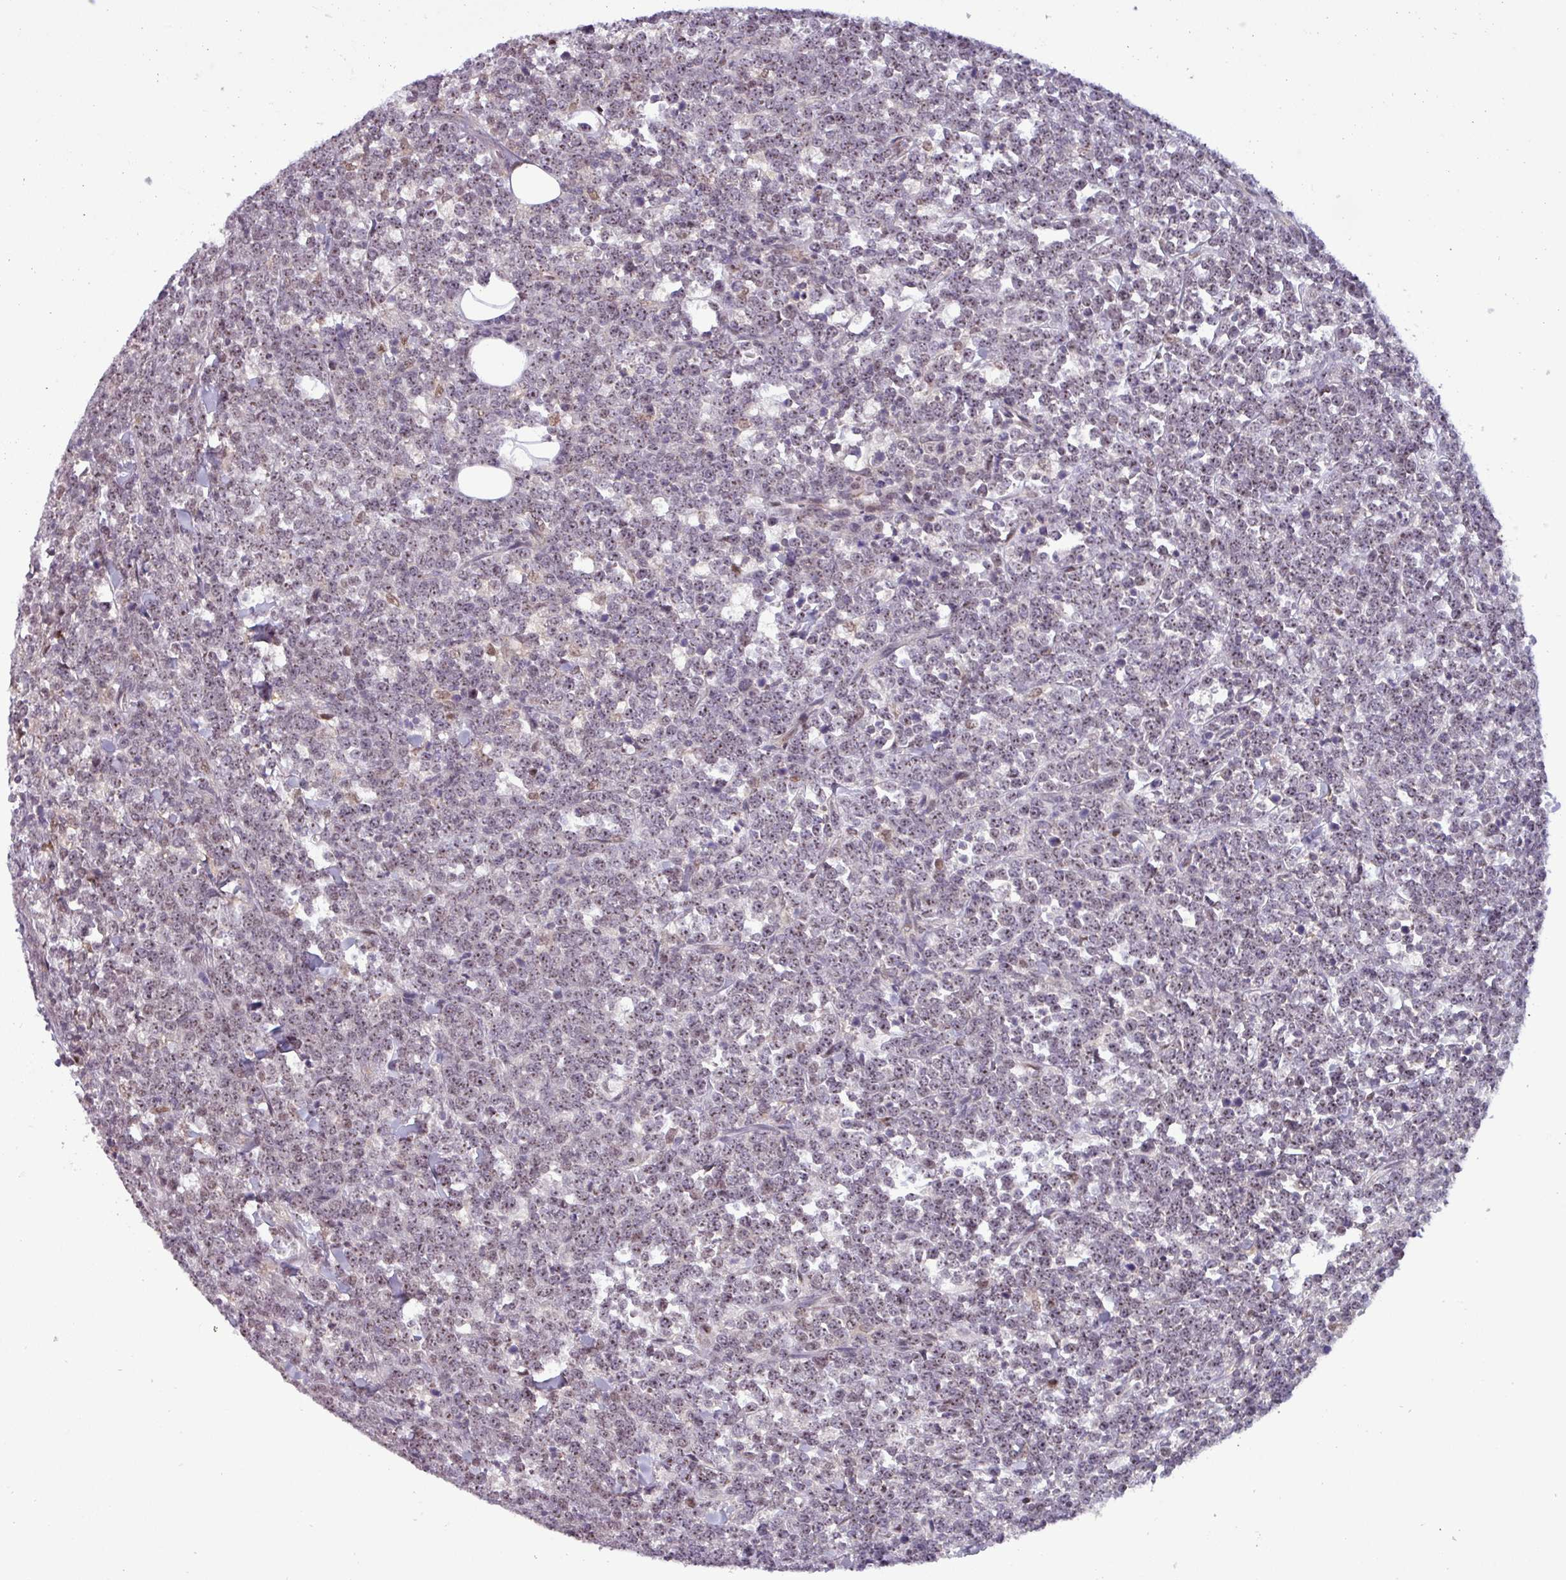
{"staining": {"intensity": "weak", "quantity": "25%-75%", "location": "nuclear"}, "tissue": "lymphoma", "cell_type": "Tumor cells", "image_type": "cancer", "snomed": [{"axis": "morphology", "description": "Malignant lymphoma, non-Hodgkin's type, High grade"}, {"axis": "topography", "description": "Small intestine"}, {"axis": "topography", "description": "Colon"}], "caption": "Immunohistochemistry (IHC) image of neoplastic tissue: malignant lymphoma, non-Hodgkin's type (high-grade) stained using immunohistochemistry demonstrates low levels of weak protein expression localized specifically in the nuclear of tumor cells, appearing as a nuclear brown color.", "gene": "NPFFR1", "patient": {"sex": "male", "age": 8}}